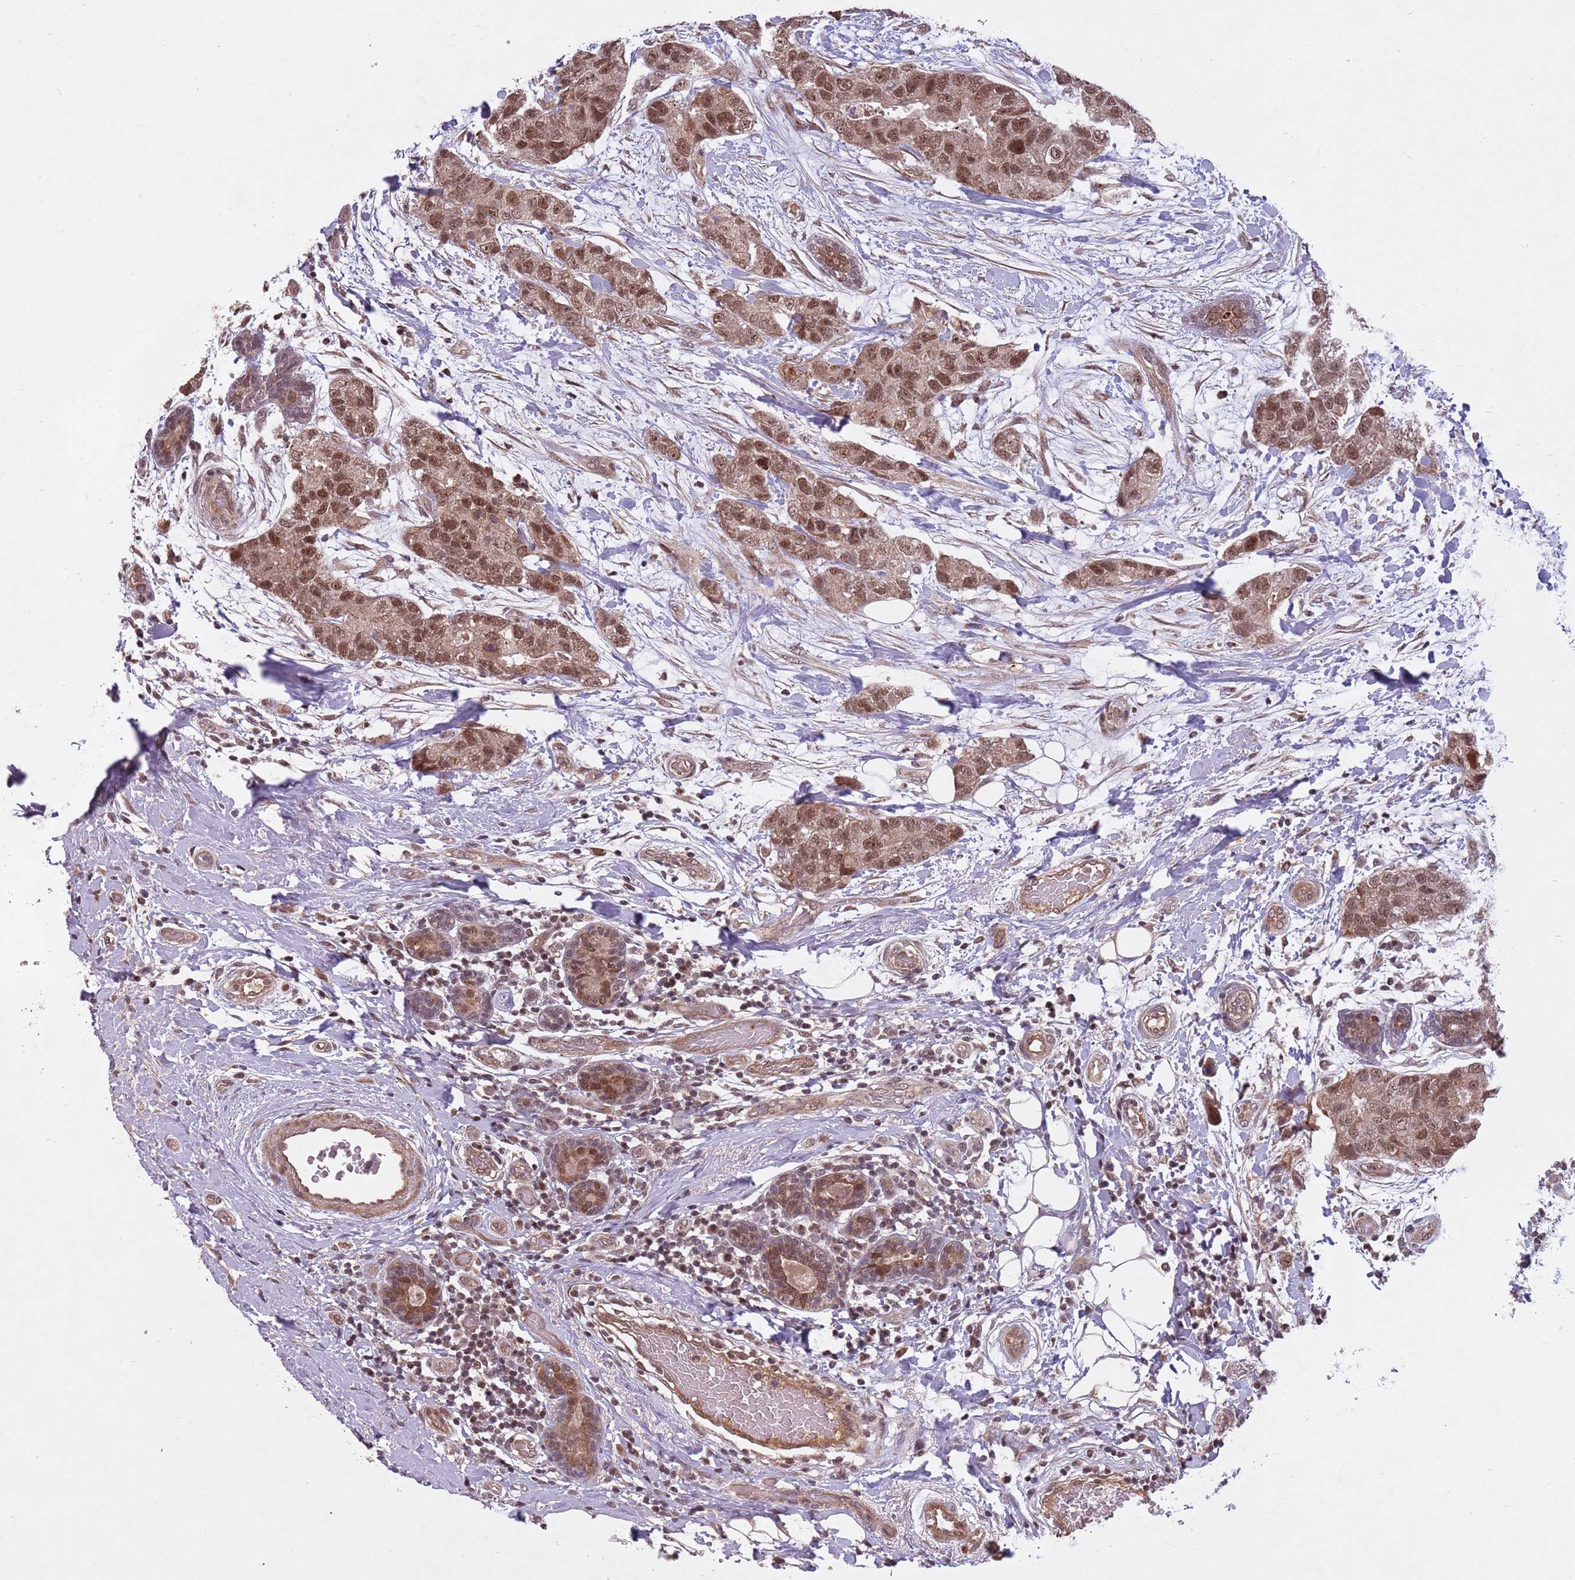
{"staining": {"intensity": "moderate", "quantity": ">75%", "location": "cytoplasmic/membranous,nuclear"}, "tissue": "breast cancer", "cell_type": "Tumor cells", "image_type": "cancer", "snomed": [{"axis": "morphology", "description": "Duct carcinoma"}, {"axis": "topography", "description": "Breast"}], "caption": "Breast cancer (intraductal carcinoma) stained with a protein marker displays moderate staining in tumor cells.", "gene": "SUDS3", "patient": {"sex": "female", "age": 62}}